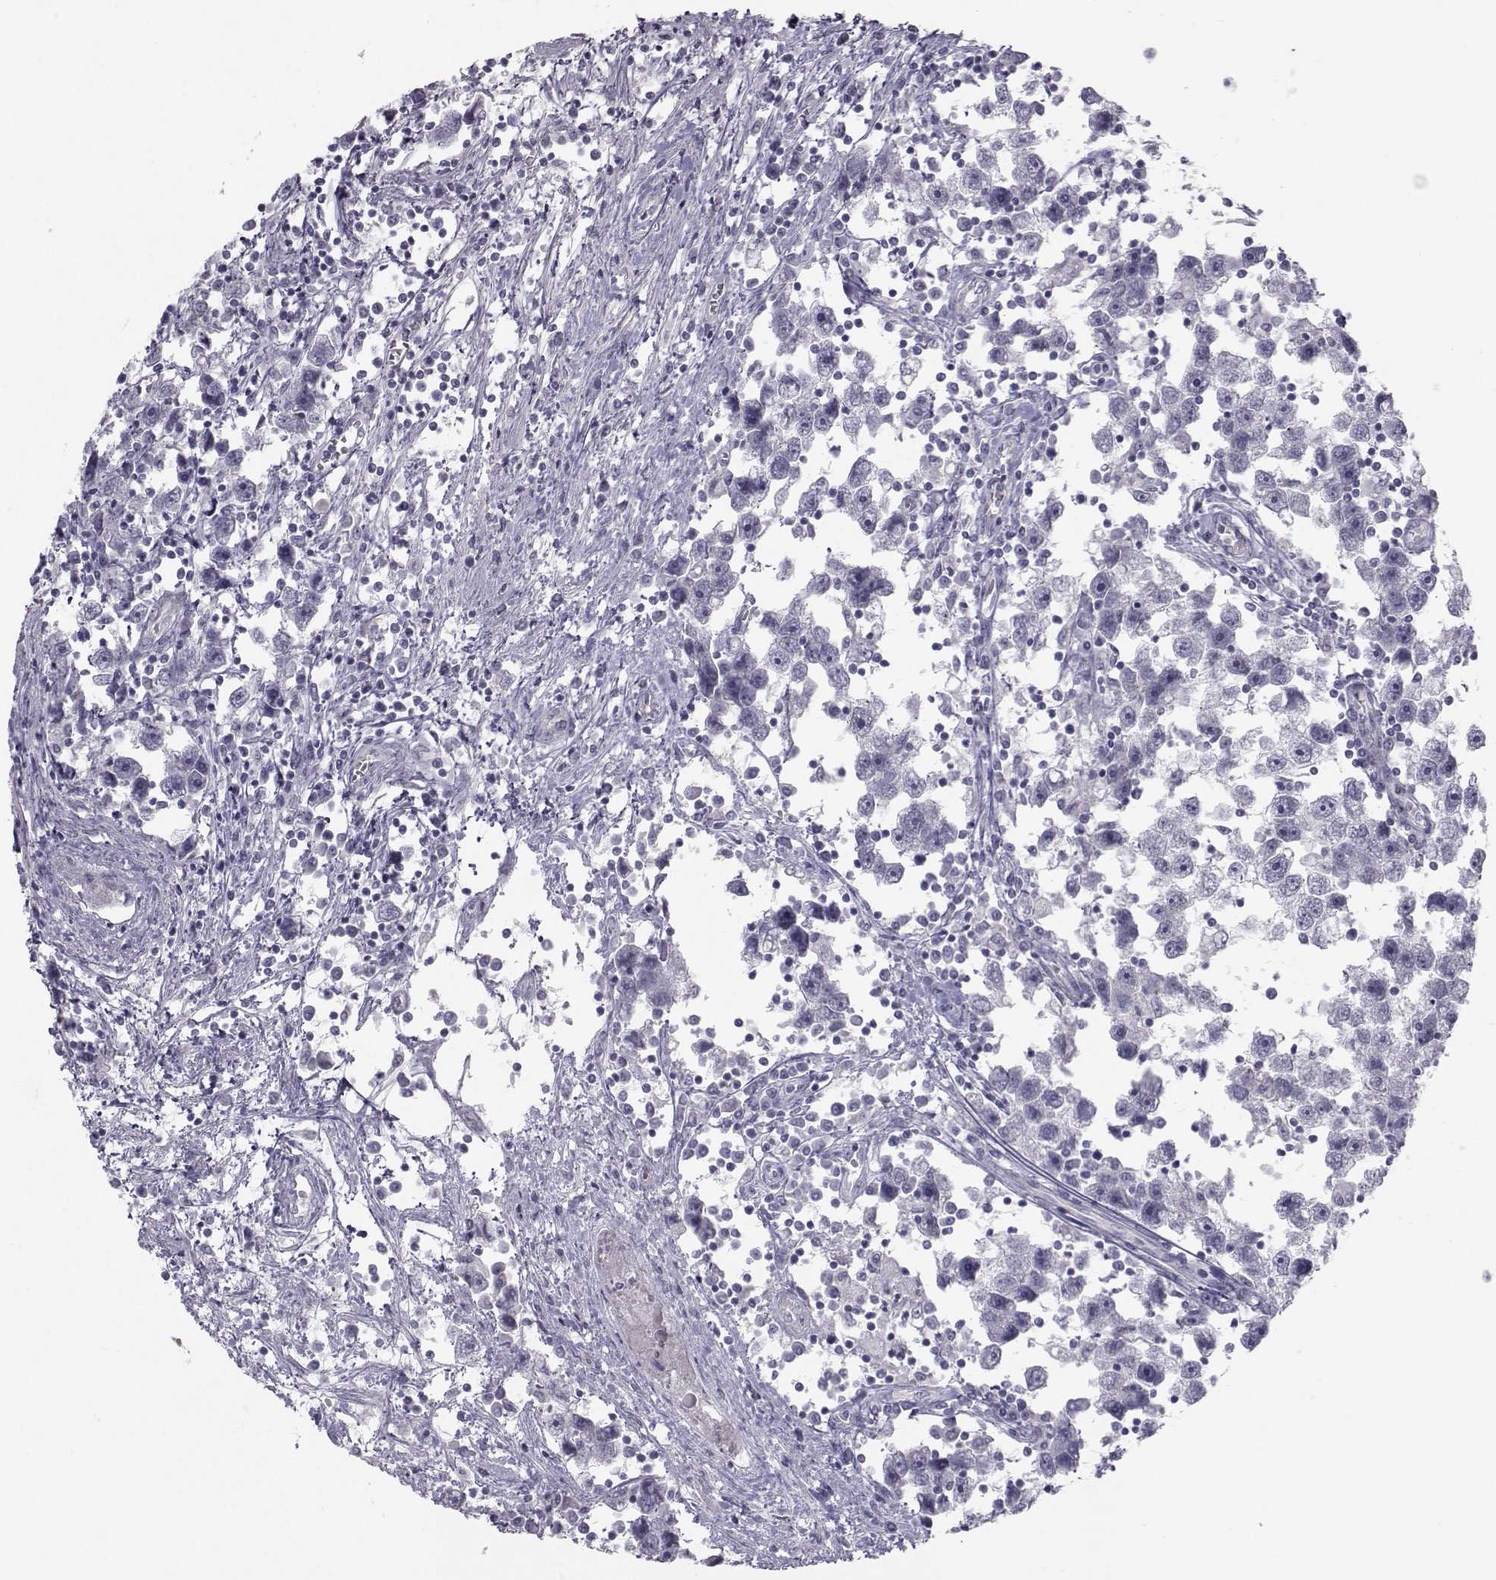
{"staining": {"intensity": "negative", "quantity": "none", "location": "none"}, "tissue": "testis cancer", "cell_type": "Tumor cells", "image_type": "cancer", "snomed": [{"axis": "morphology", "description": "Seminoma, NOS"}, {"axis": "topography", "description": "Testis"}], "caption": "An IHC micrograph of testis cancer (seminoma) is shown. There is no staining in tumor cells of testis cancer (seminoma). (DAB immunohistochemistry, high magnification).", "gene": "GARIN3", "patient": {"sex": "male", "age": 30}}